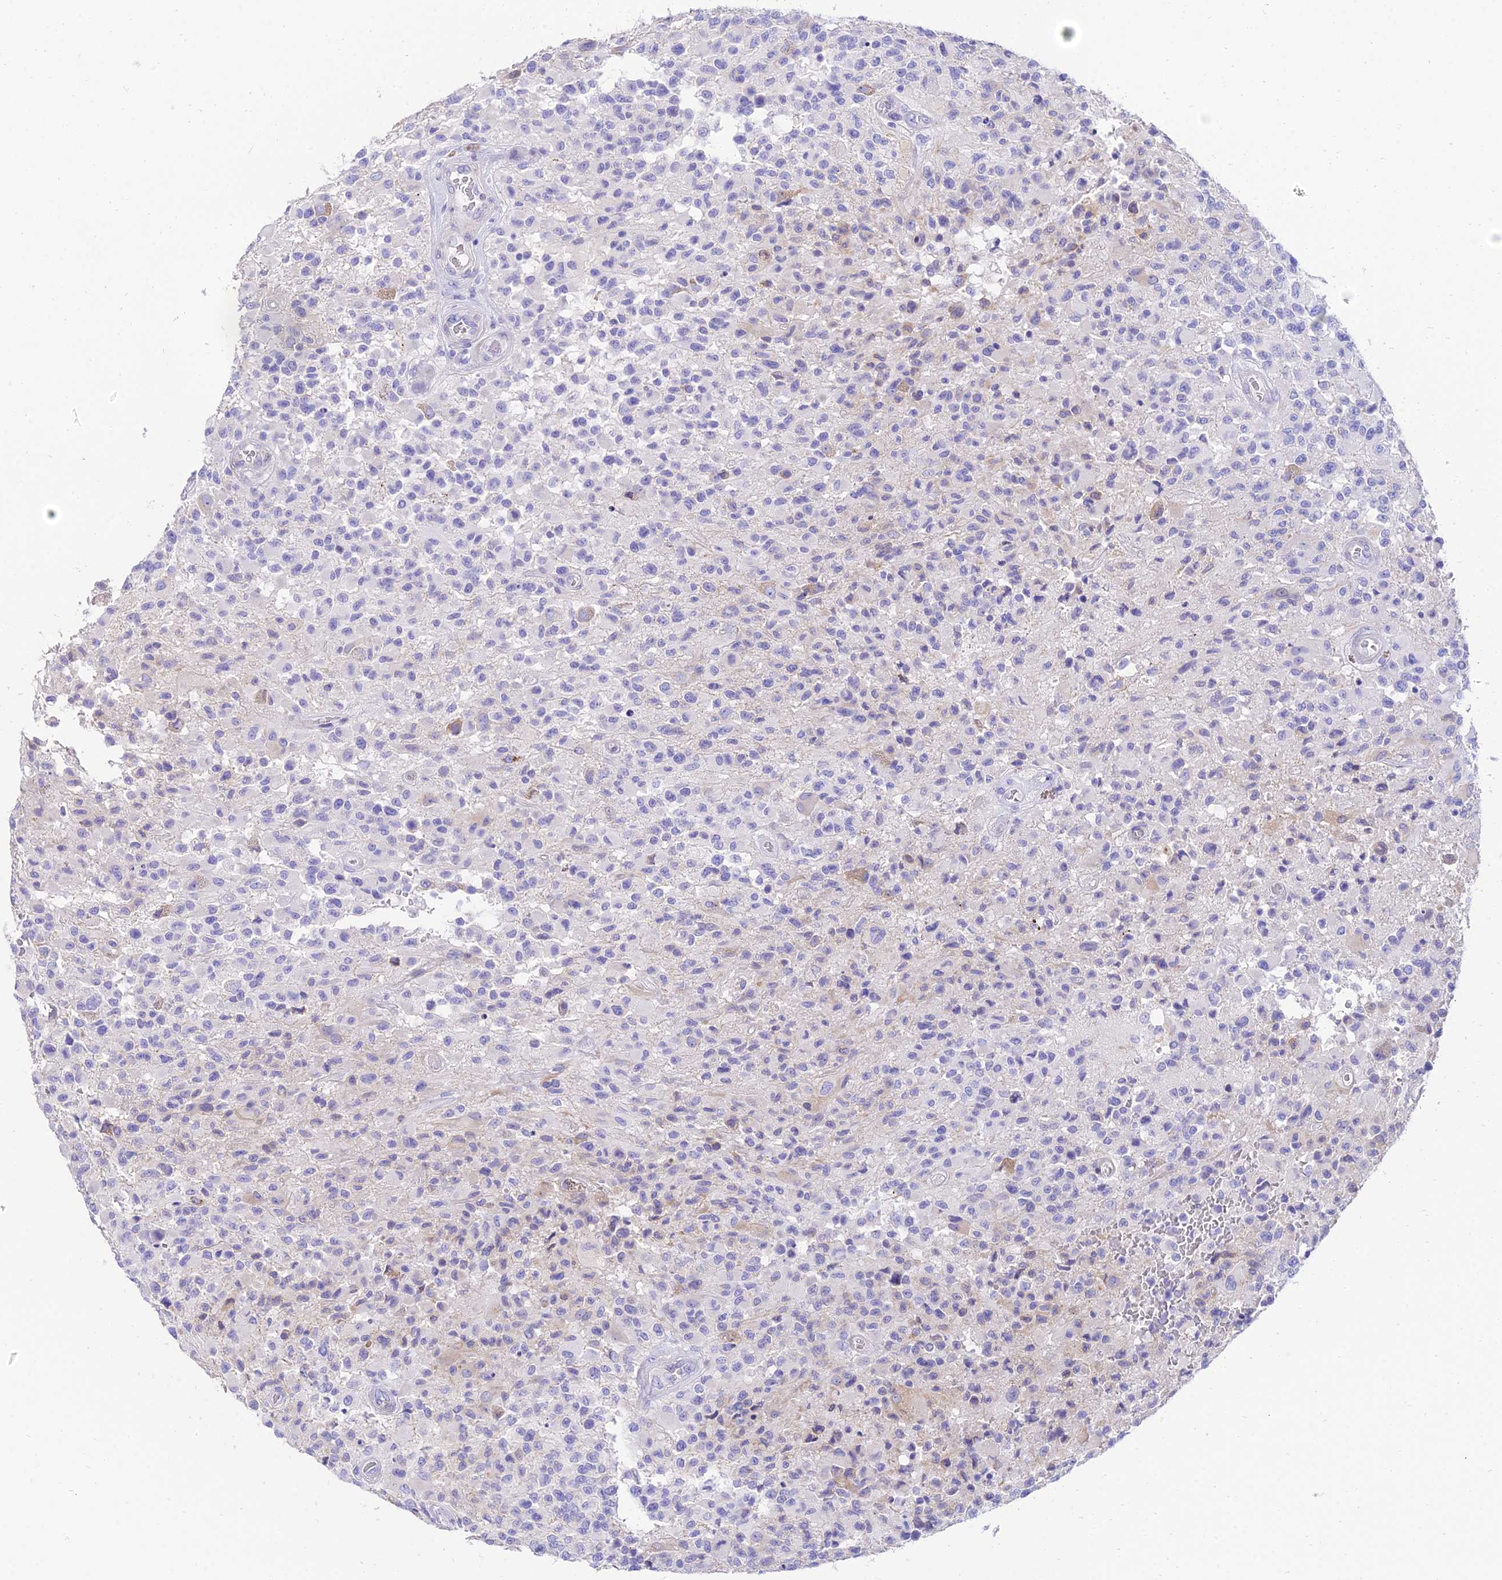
{"staining": {"intensity": "negative", "quantity": "none", "location": "none"}, "tissue": "glioma", "cell_type": "Tumor cells", "image_type": "cancer", "snomed": [{"axis": "morphology", "description": "Glioma, malignant, High grade"}, {"axis": "morphology", "description": "Glioblastoma, NOS"}, {"axis": "topography", "description": "Brain"}], "caption": "This histopathology image is of malignant high-grade glioma stained with IHC to label a protein in brown with the nuclei are counter-stained blue. There is no expression in tumor cells. Brightfield microscopy of immunohistochemistry (IHC) stained with DAB (brown) and hematoxylin (blue), captured at high magnification.", "gene": "TAC3", "patient": {"sex": "male", "age": 60}}